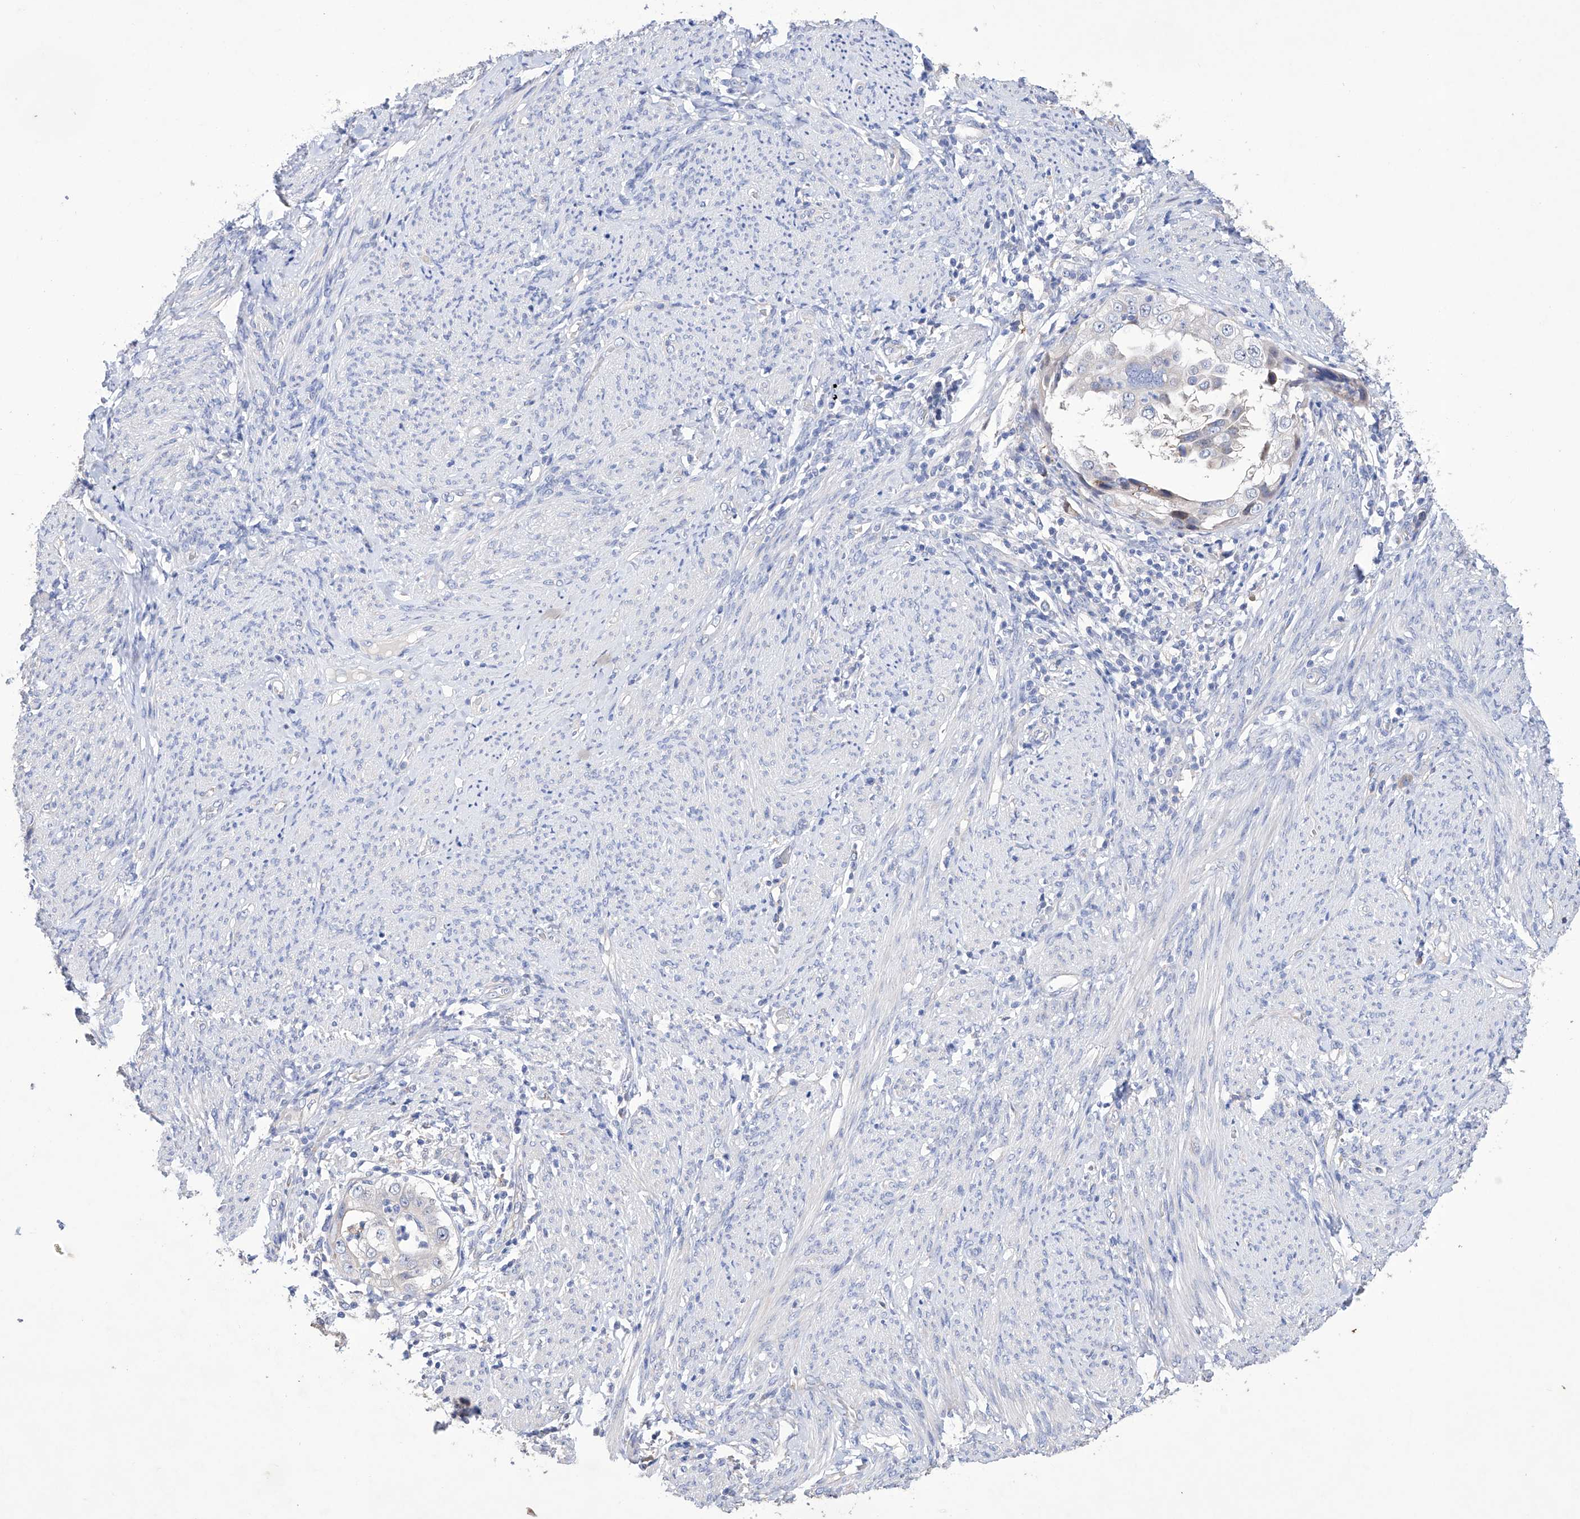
{"staining": {"intensity": "negative", "quantity": "none", "location": "none"}, "tissue": "endometrial cancer", "cell_type": "Tumor cells", "image_type": "cancer", "snomed": [{"axis": "morphology", "description": "Adenocarcinoma, NOS"}, {"axis": "topography", "description": "Endometrium"}], "caption": "A micrograph of human endometrial cancer is negative for staining in tumor cells.", "gene": "AFG1L", "patient": {"sex": "female", "age": 85}}